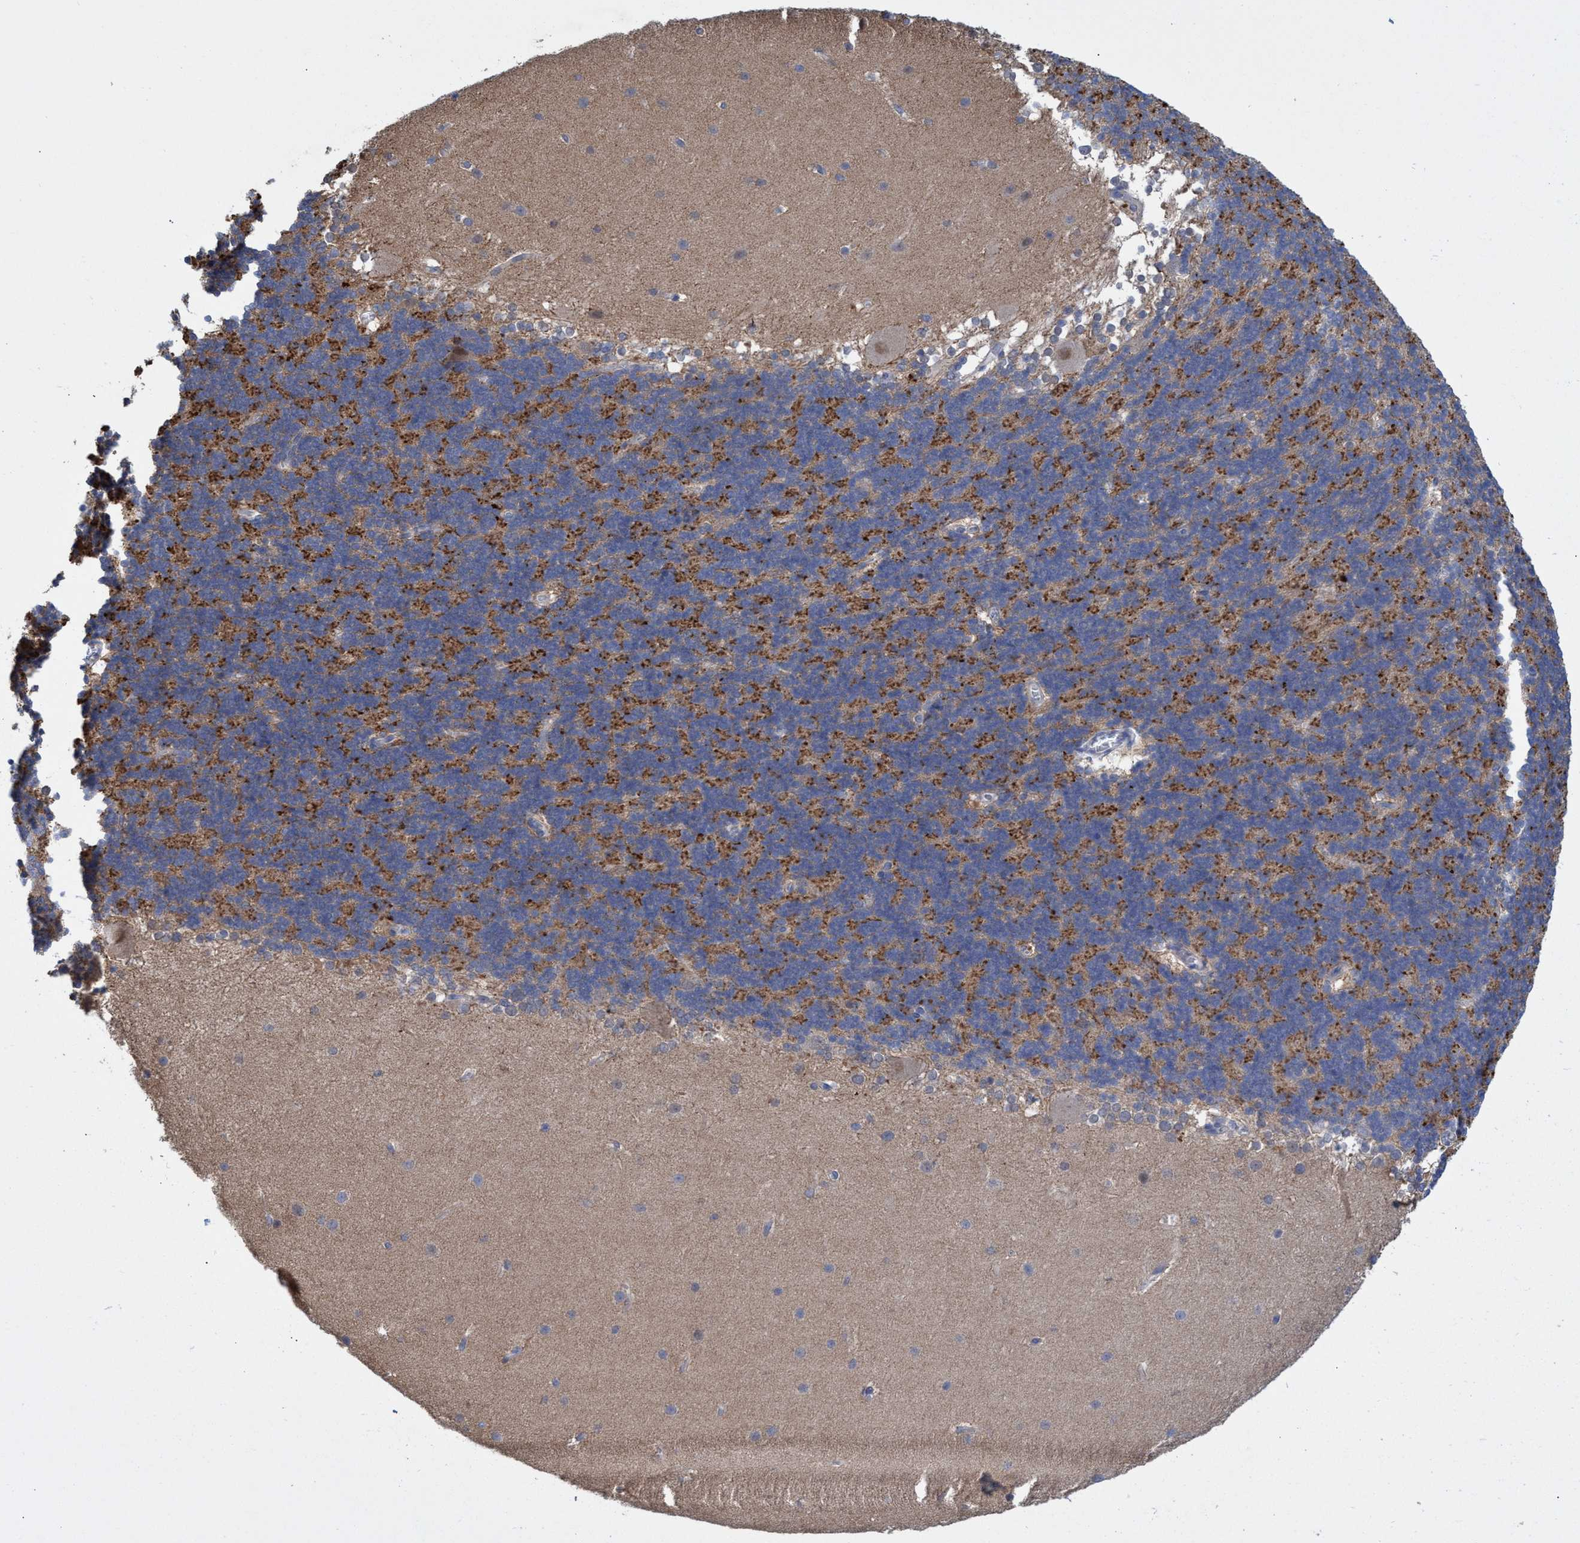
{"staining": {"intensity": "moderate", "quantity": "<25%", "location": "cytoplasmic/membranous"}, "tissue": "cerebellum", "cell_type": "Cells in granular layer", "image_type": "normal", "snomed": [{"axis": "morphology", "description": "Normal tissue, NOS"}, {"axis": "topography", "description": "Cerebellum"}], "caption": "Brown immunohistochemical staining in normal human cerebellum displays moderate cytoplasmic/membranous expression in approximately <25% of cells in granular layer.", "gene": "SVEP1", "patient": {"sex": "female", "age": 19}}